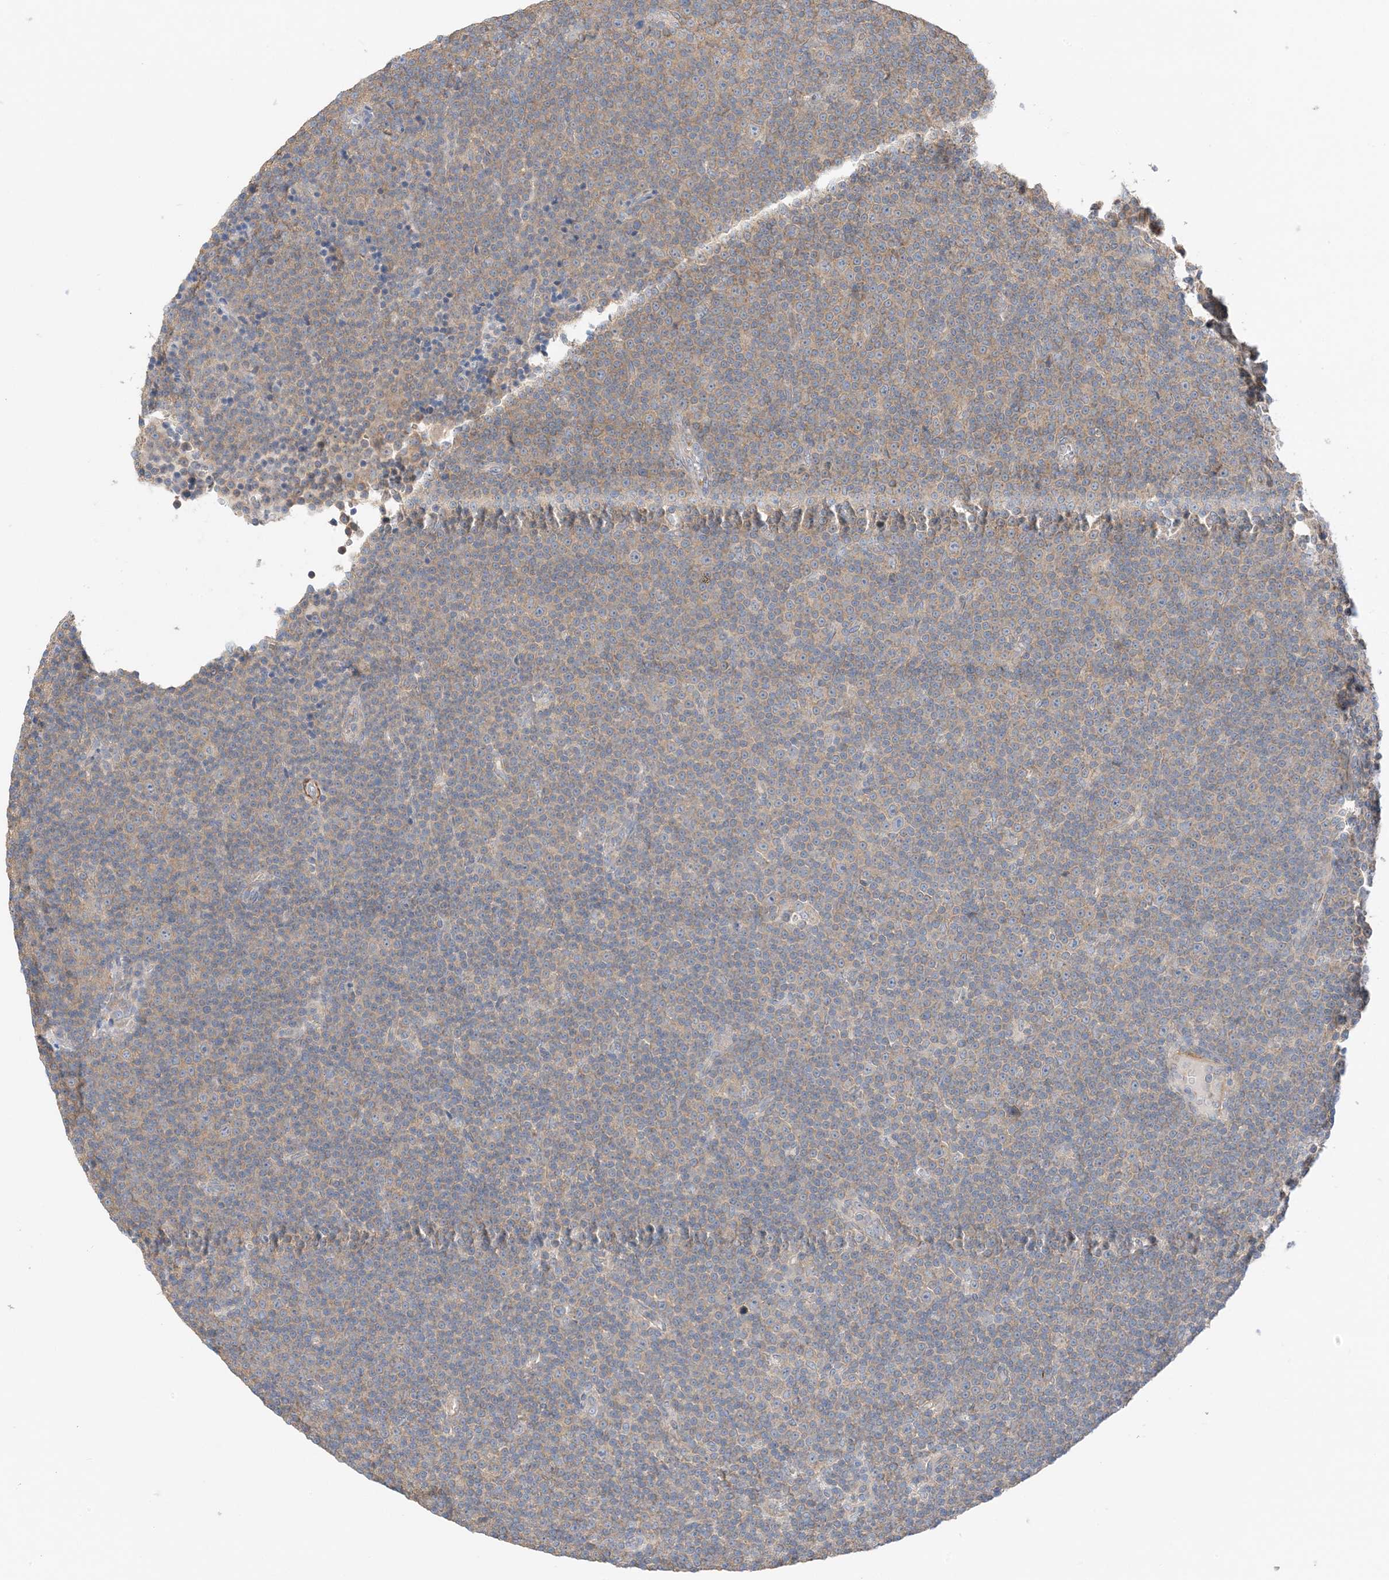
{"staining": {"intensity": "weak", "quantity": "25%-75%", "location": "cytoplasmic/membranous"}, "tissue": "lymphoma", "cell_type": "Tumor cells", "image_type": "cancer", "snomed": [{"axis": "morphology", "description": "Malignant lymphoma, non-Hodgkin's type, Low grade"}, {"axis": "topography", "description": "Lymph node"}], "caption": "This is a photomicrograph of immunohistochemistry (IHC) staining of low-grade malignant lymphoma, non-Hodgkin's type, which shows weak staining in the cytoplasmic/membranous of tumor cells.", "gene": "KIFBP", "patient": {"sex": "female", "age": 67}}